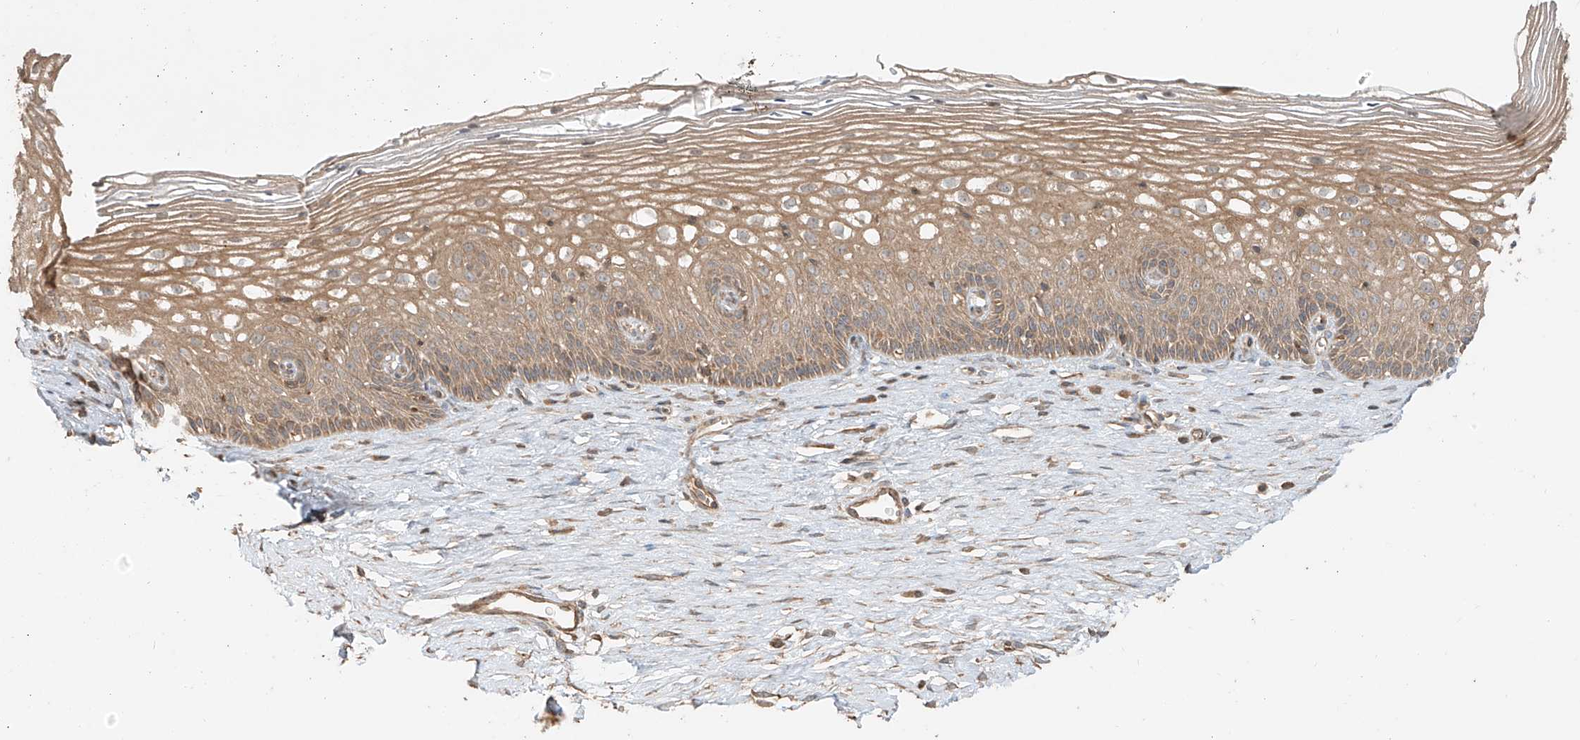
{"staining": {"intensity": "weak", "quantity": "25%-75%", "location": "cytoplasmic/membranous"}, "tissue": "cervix", "cell_type": "Glandular cells", "image_type": "normal", "snomed": [{"axis": "morphology", "description": "Normal tissue, NOS"}, {"axis": "topography", "description": "Cervix"}], "caption": "Protein analysis of normal cervix reveals weak cytoplasmic/membranous positivity in about 25%-75% of glandular cells.", "gene": "ANKZF1", "patient": {"sex": "female", "age": 33}}